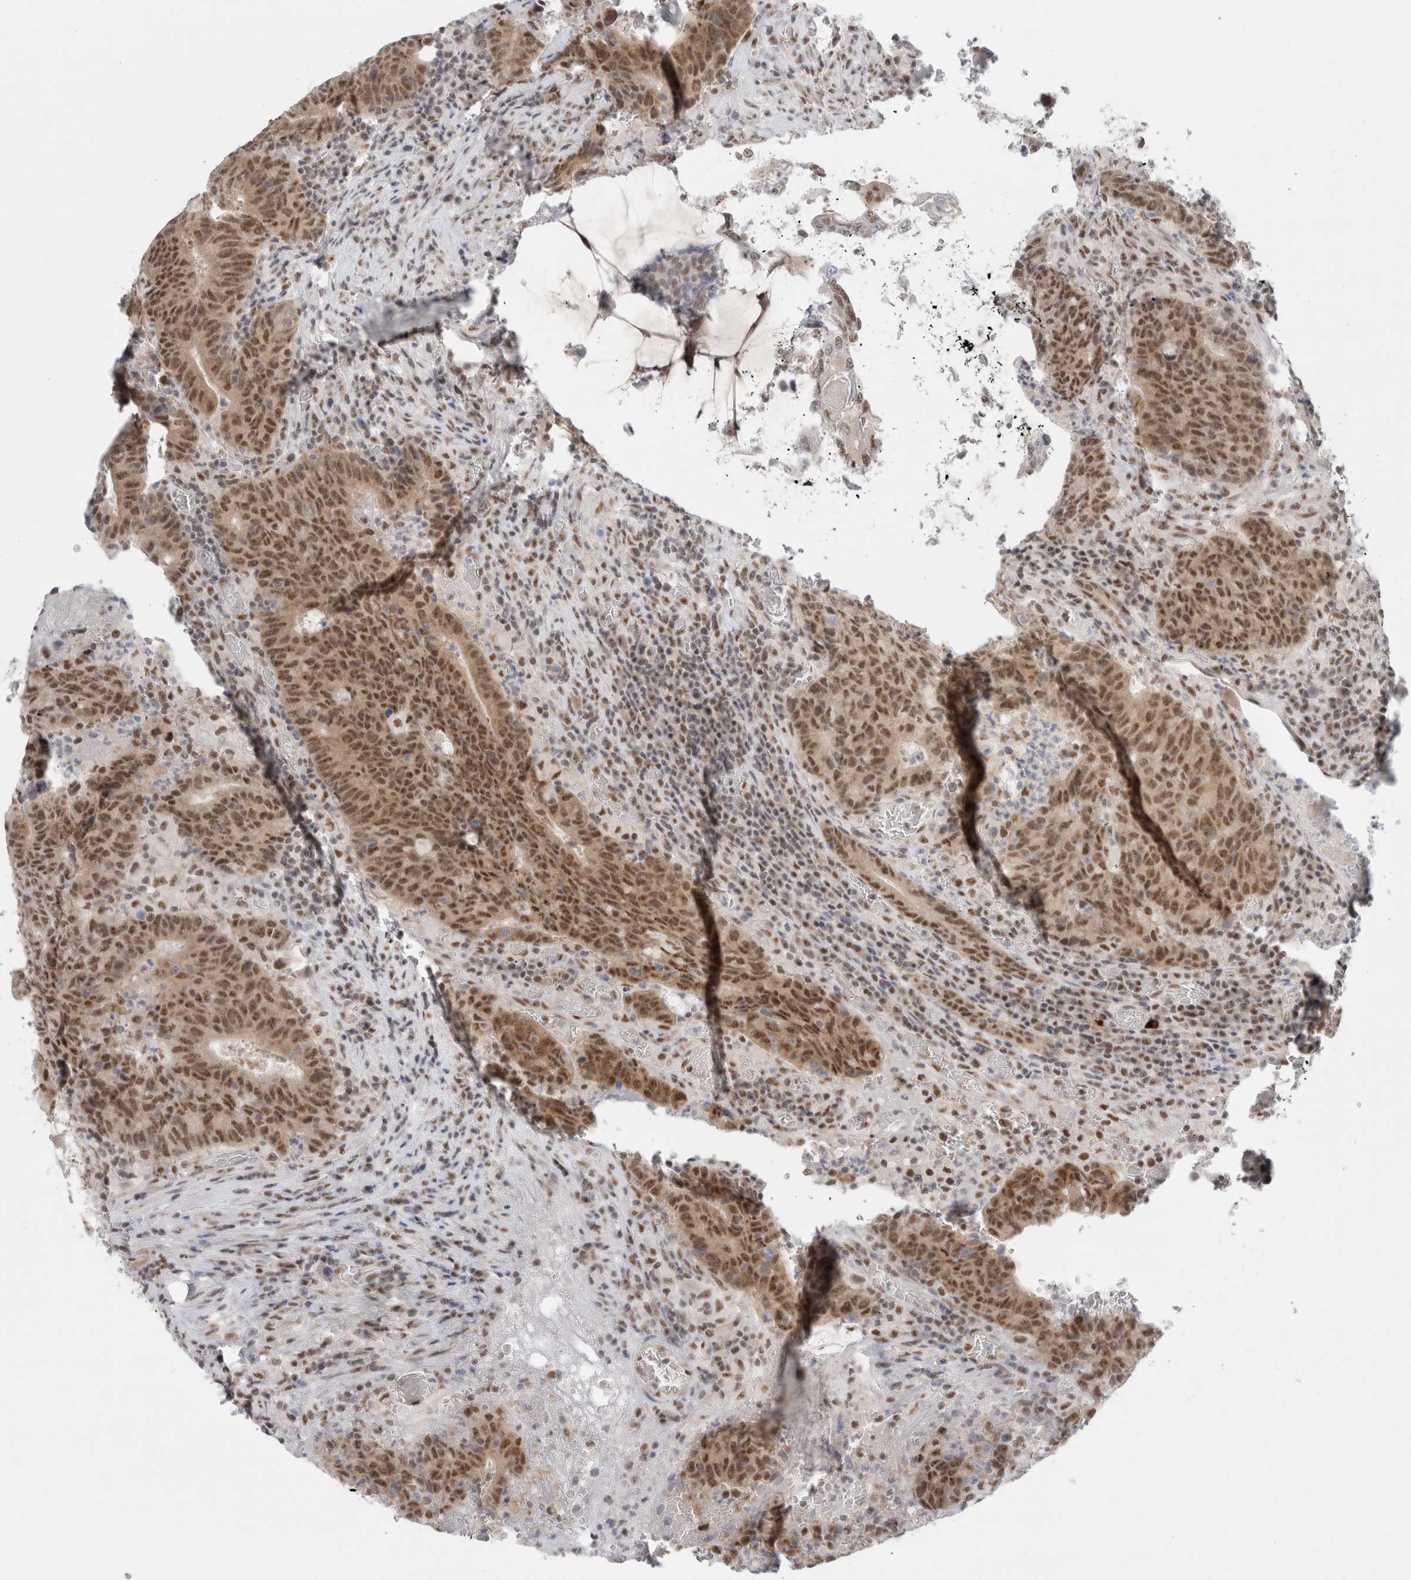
{"staining": {"intensity": "moderate", "quantity": ">75%", "location": "nuclear"}, "tissue": "colorectal cancer", "cell_type": "Tumor cells", "image_type": "cancer", "snomed": [{"axis": "morphology", "description": "Adenocarcinoma, NOS"}, {"axis": "topography", "description": "Colon"}], "caption": "Brown immunohistochemical staining in colorectal adenocarcinoma shows moderate nuclear positivity in about >75% of tumor cells.", "gene": "TRMT12", "patient": {"sex": "female", "age": 75}}